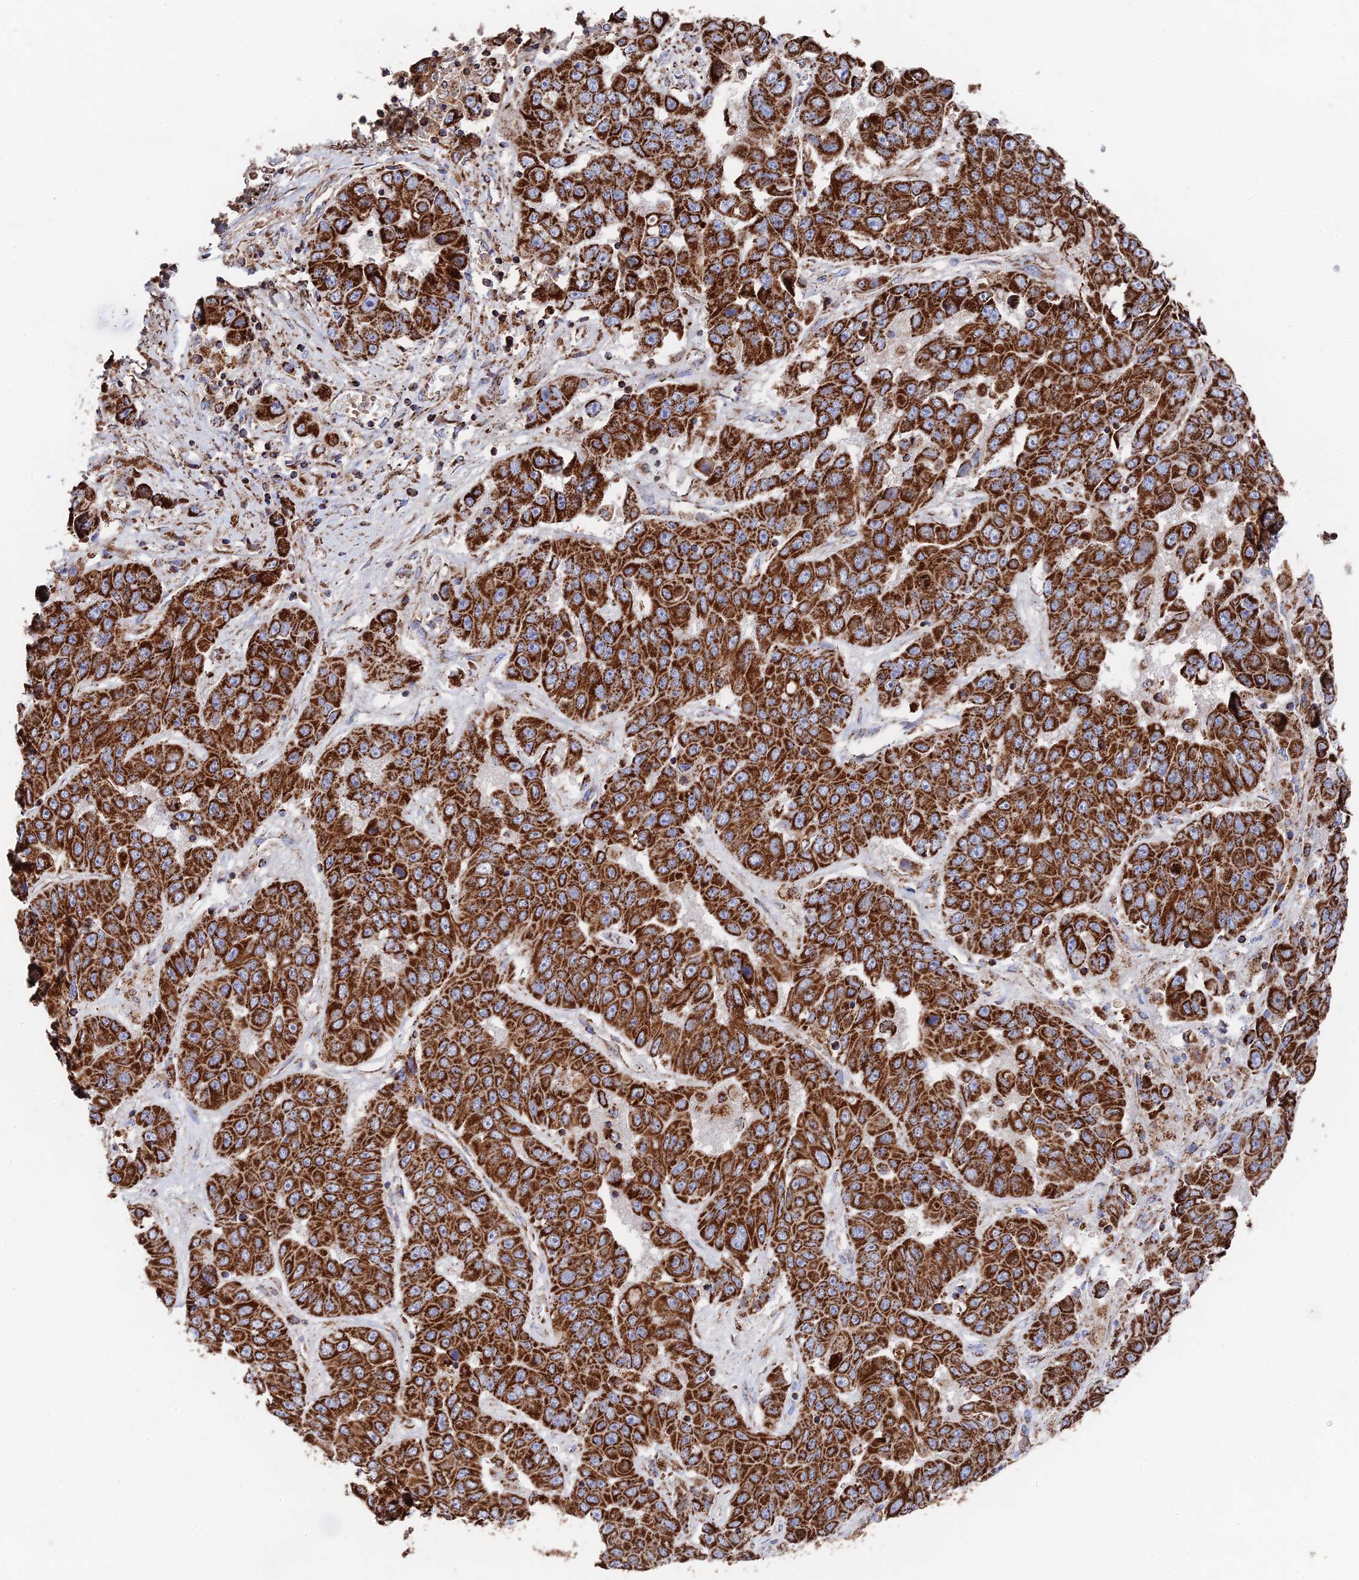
{"staining": {"intensity": "strong", "quantity": ">75%", "location": "cytoplasmic/membranous"}, "tissue": "liver cancer", "cell_type": "Tumor cells", "image_type": "cancer", "snomed": [{"axis": "morphology", "description": "Cholangiocarcinoma"}, {"axis": "topography", "description": "Liver"}], "caption": "Liver cancer (cholangiocarcinoma) stained for a protein (brown) exhibits strong cytoplasmic/membranous positive staining in approximately >75% of tumor cells.", "gene": "HAUS8", "patient": {"sex": "female", "age": 52}}